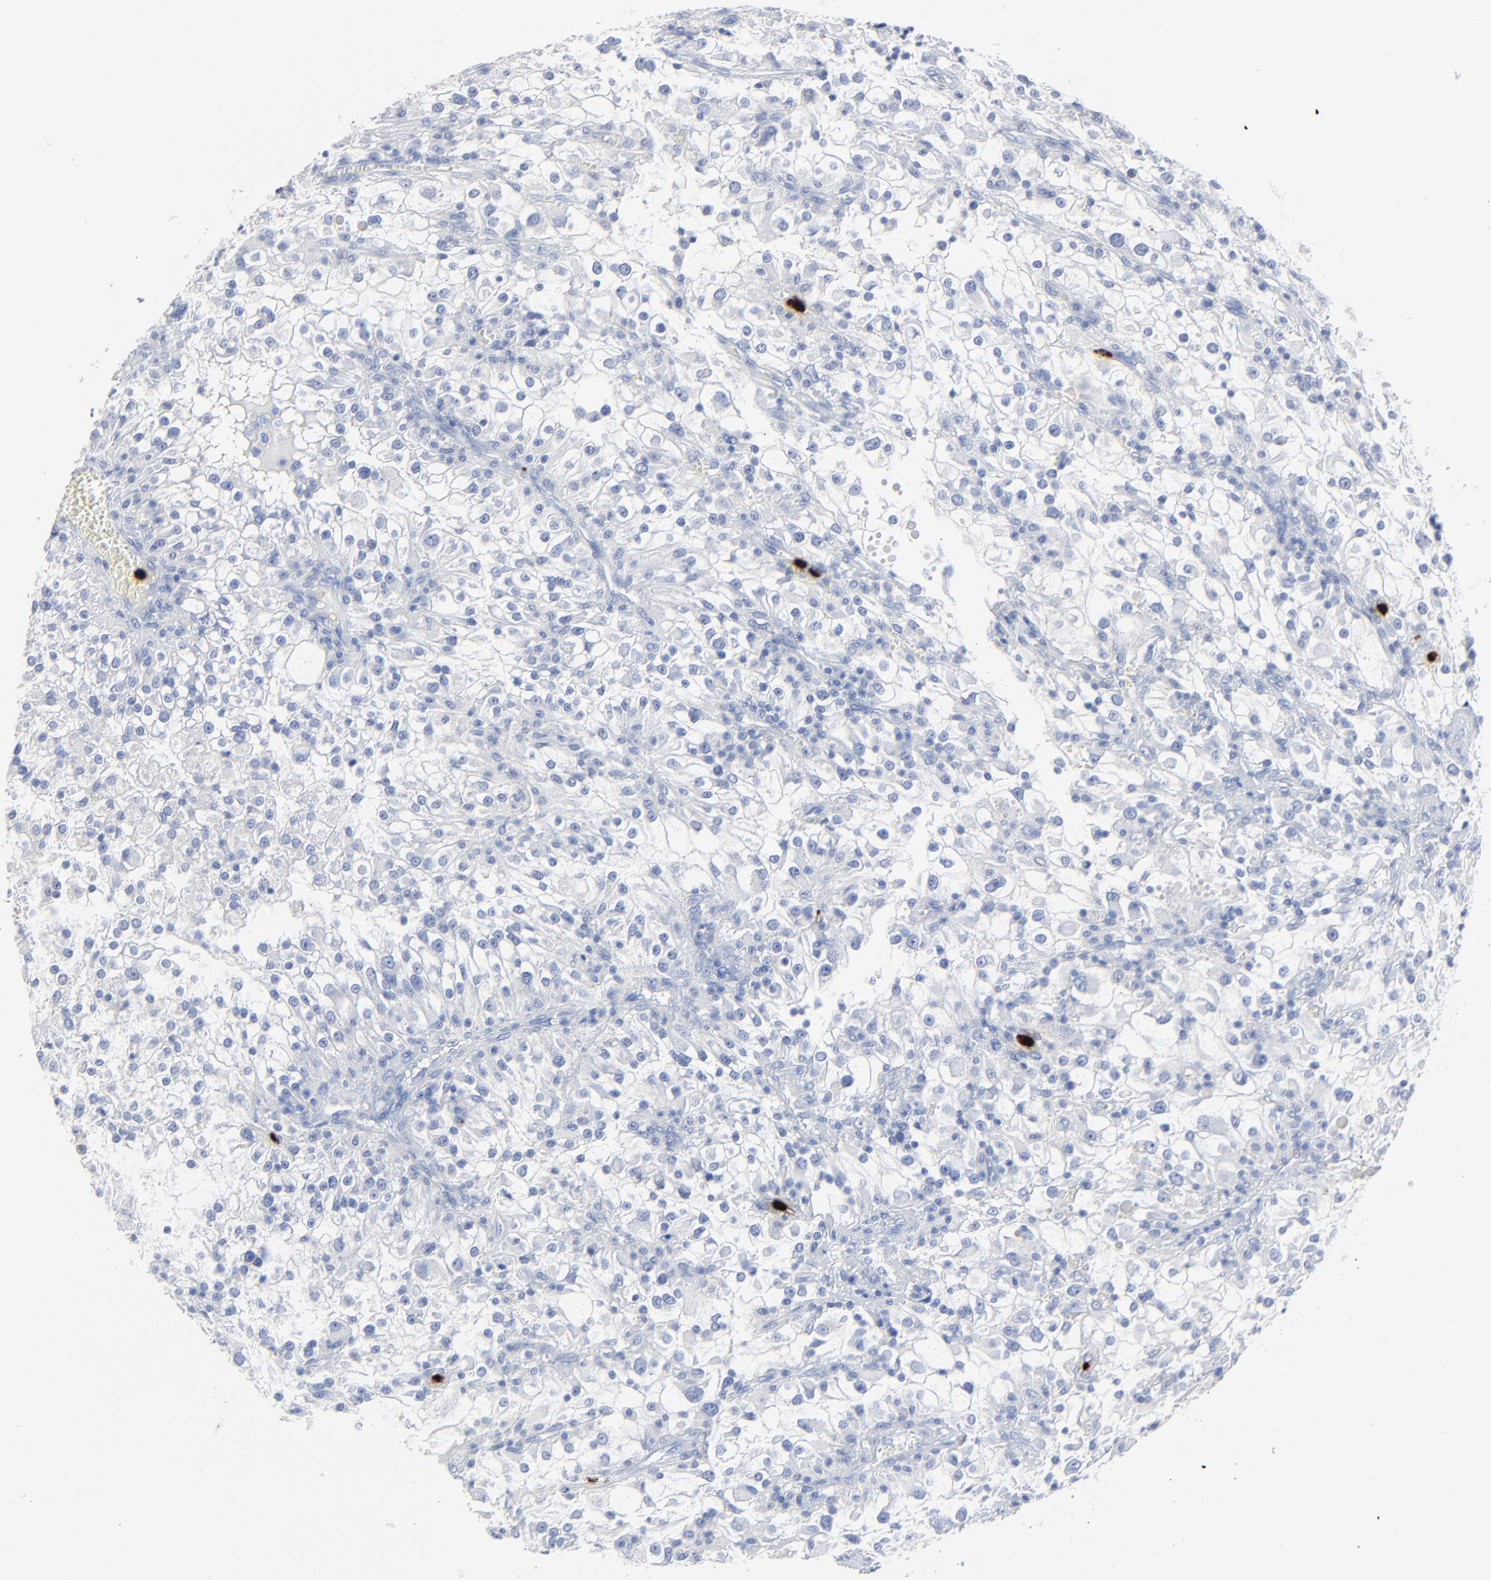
{"staining": {"intensity": "negative", "quantity": "none", "location": "none"}, "tissue": "renal cancer", "cell_type": "Tumor cells", "image_type": "cancer", "snomed": [{"axis": "morphology", "description": "Adenocarcinoma, NOS"}, {"axis": "topography", "description": "Kidney"}], "caption": "Immunohistochemistry of renal cancer reveals no expression in tumor cells. Nuclei are stained in blue.", "gene": "LCN2", "patient": {"sex": "female", "age": 52}}